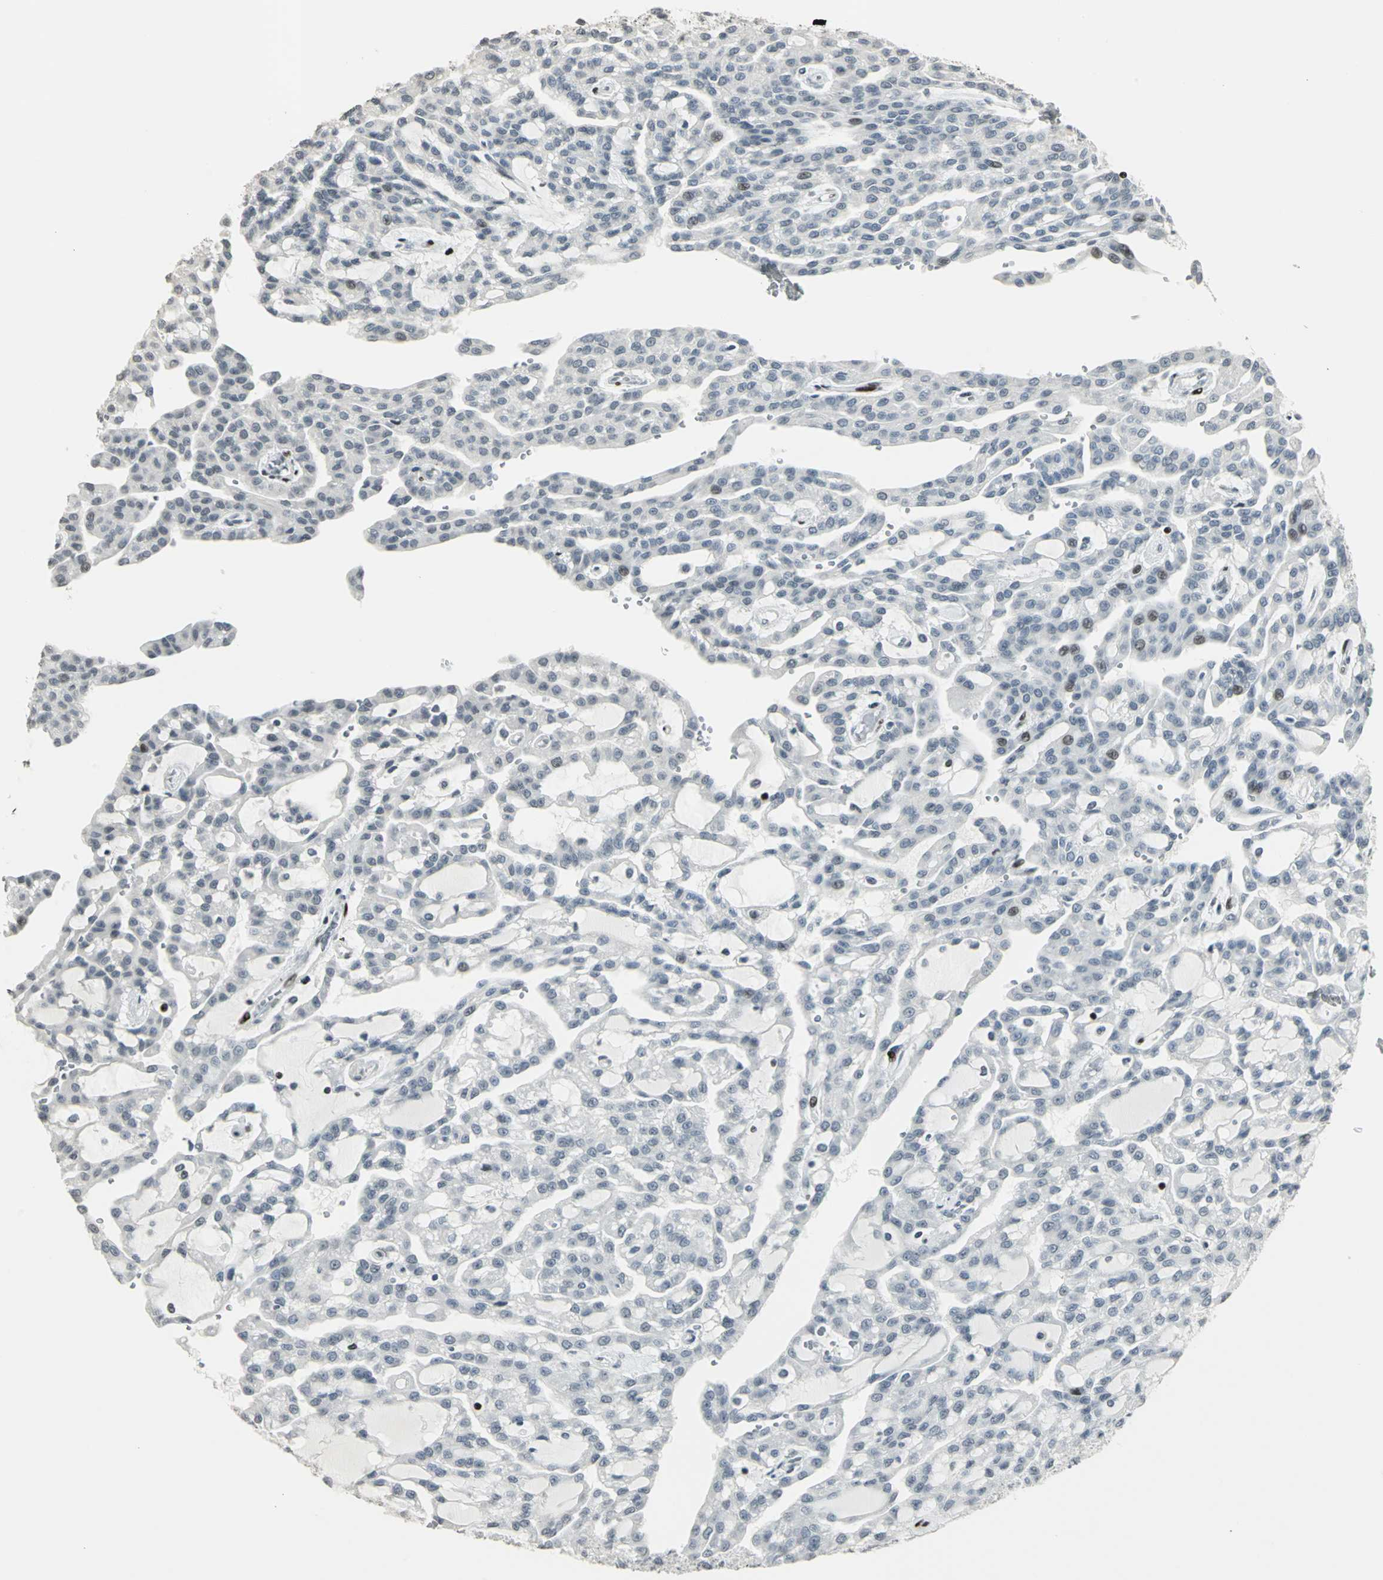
{"staining": {"intensity": "weak", "quantity": "<25%", "location": "nuclear"}, "tissue": "renal cancer", "cell_type": "Tumor cells", "image_type": "cancer", "snomed": [{"axis": "morphology", "description": "Adenocarcinoma, NOS"}, {"axis": "topography", "description": "Kidney"}], "caption": "High power microscopy image of an immunohistochemistry histopathology image of renal adenocarcinoma, revealing no significant expression in tumor cells.", "gene": "KDM1A", "patient": {"sex": "male", "age": 63}}